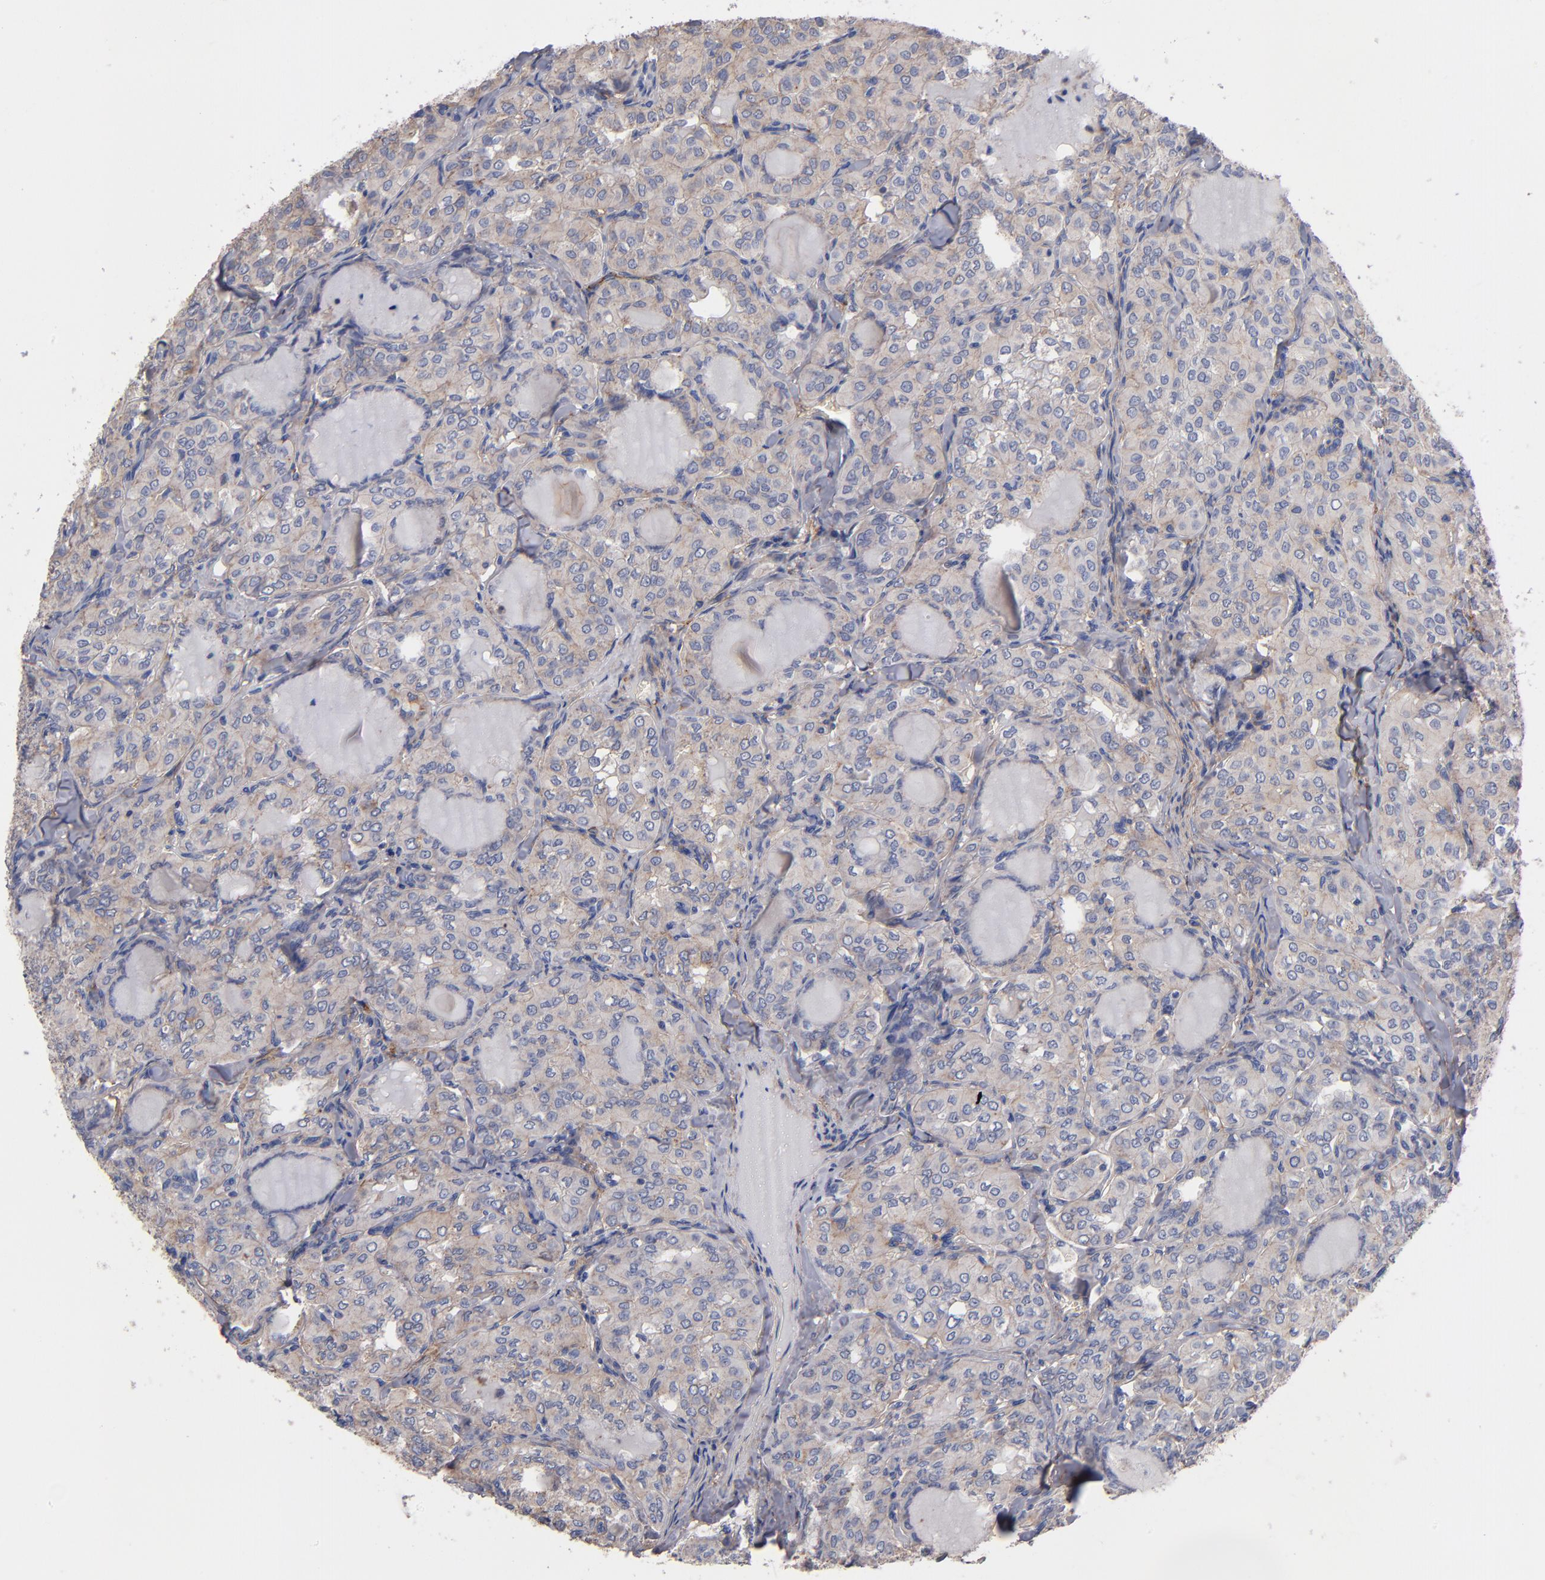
{"staining": {"intensity": "weak", "quantity": ">75%", "location": "cytoplasmic/membranous"}, "tissue": "thyroid cancer", "cell_type": "Tumor cells", "image_type": "cancer", "snomed": [{"axis": "morphology", "description": "Papillary adenocarcinoma, NOS"}, {"axis": "topography", "description": "Thyroid gland"}], "caption": "A low amount of weak cytoplasmic/membranous expression is identified in approximately >75% of tumor cells in thyroid cancer tissue.", "gene": "PLSCR4", "patient": {"sex": "male", "age": 20}}